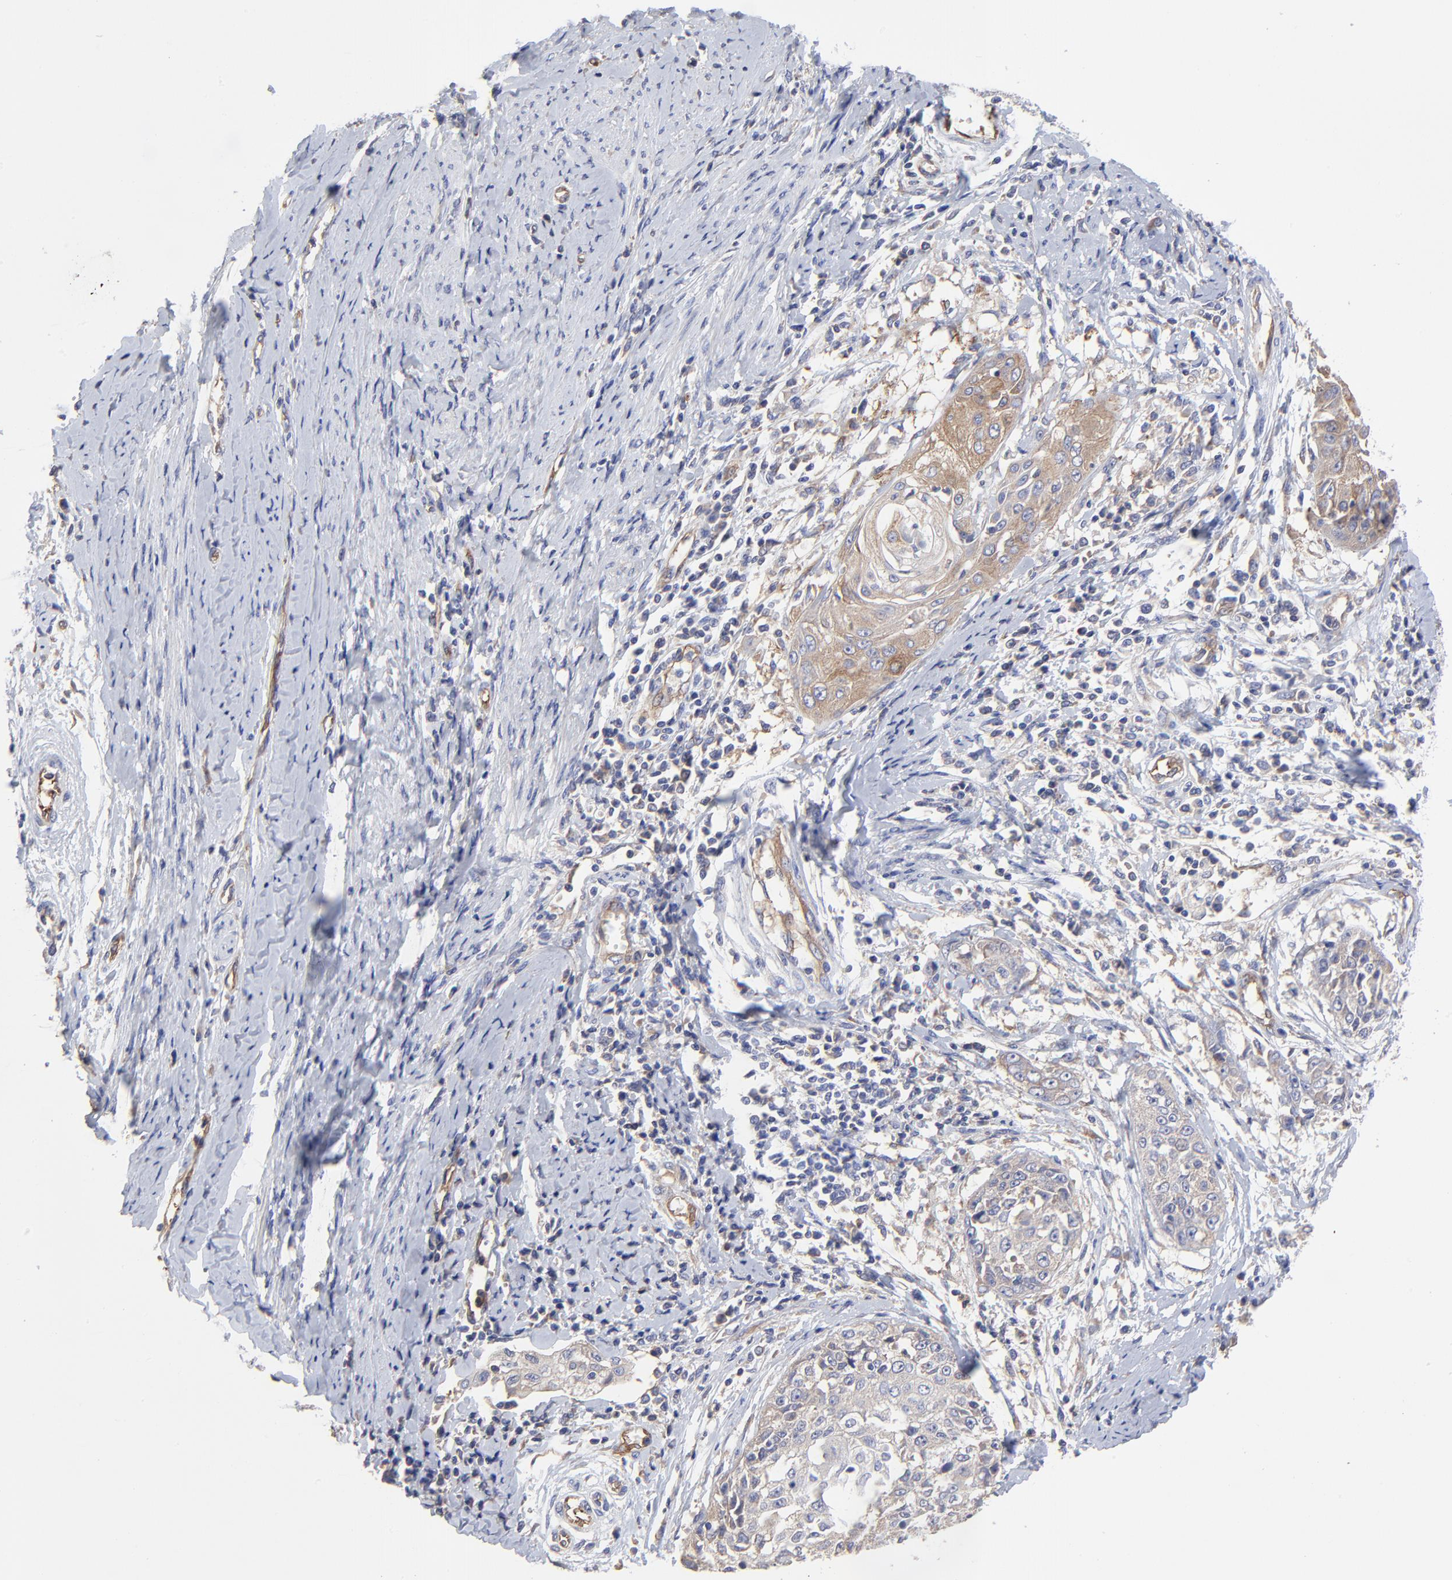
{"staining": {"intensity": "weak", "quantity": "<25%", "location": "cytoplasmic/membranous"}, "tissue": "cervical cancer", "cell_type": "Tumor cells", "image_type": "cancer", "snomed": [{"axis": "morphology", "description": "Squamous cell carcinoma, NOS"}, {"axis": "topography", "description": "Cervix"}], "caption": "The micrograph demonstrates no staining of tumor cells in cervical squamous cell carcinoma.", "gene": "SULF2", "patient": {"sex": "female", "age": 64}}